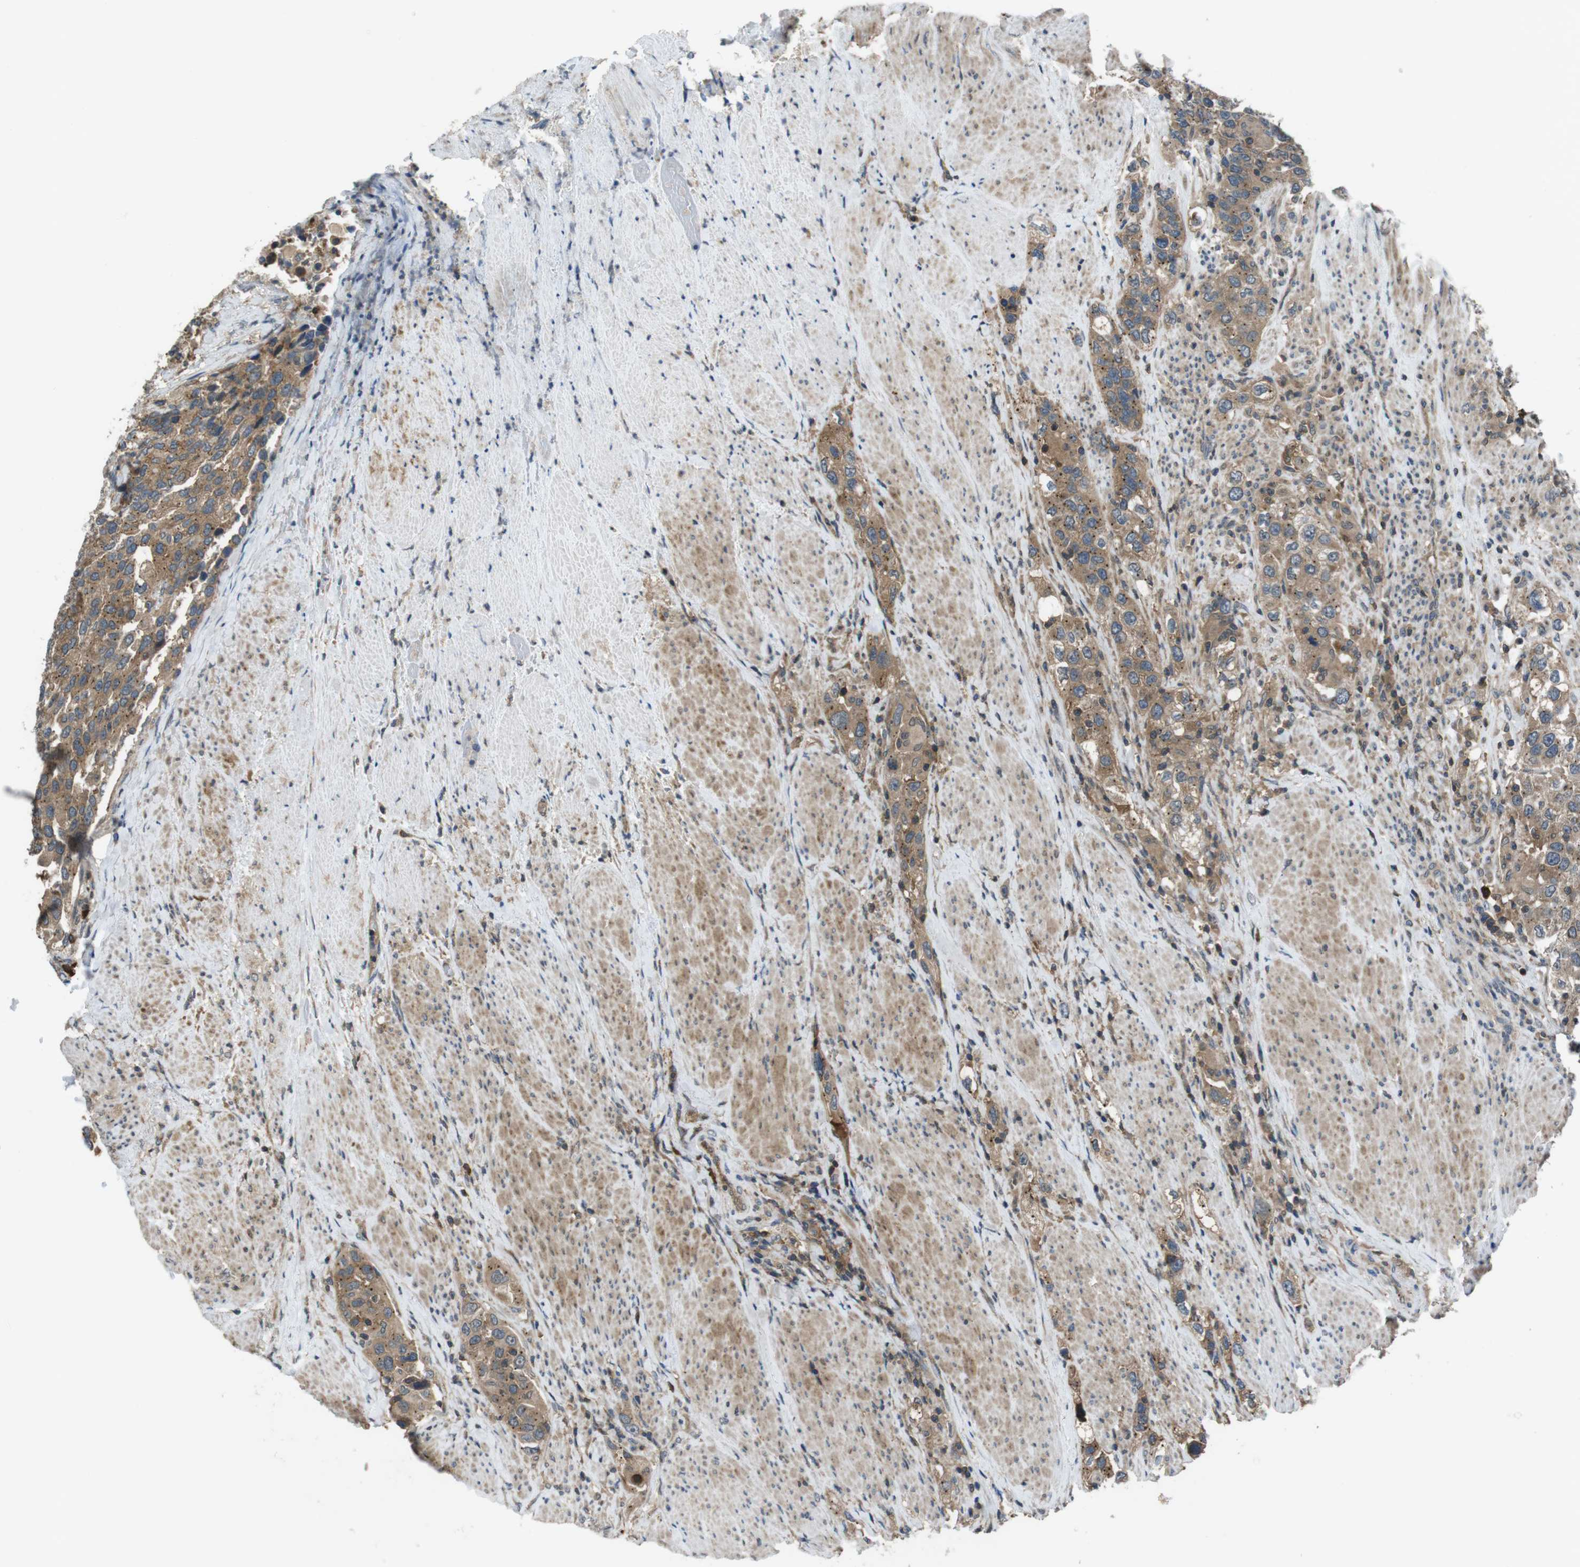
{"staining": {"intensity": "moderate", "quantity": ">75%", "location": "cytoplasmic/membranous"}, "tissue": "urothelial cancer", "cell_type": "Tumor cells", "image_type": "cancer", "snomed": [{"axis": "morphology", "description": "Urothelial carcinoma, High grade"}, {"axis": "topography", "description": "Urinary bladder"}], "caption": "DAB immunohistochemical staining of high-grade urothelial carcinoma reveals moderate cytoplasmic/membranous protein staining in approximately >75% of tumor cells.", "gene": "SLC22A23", "patient": {"sex": "female", "age": 80}}